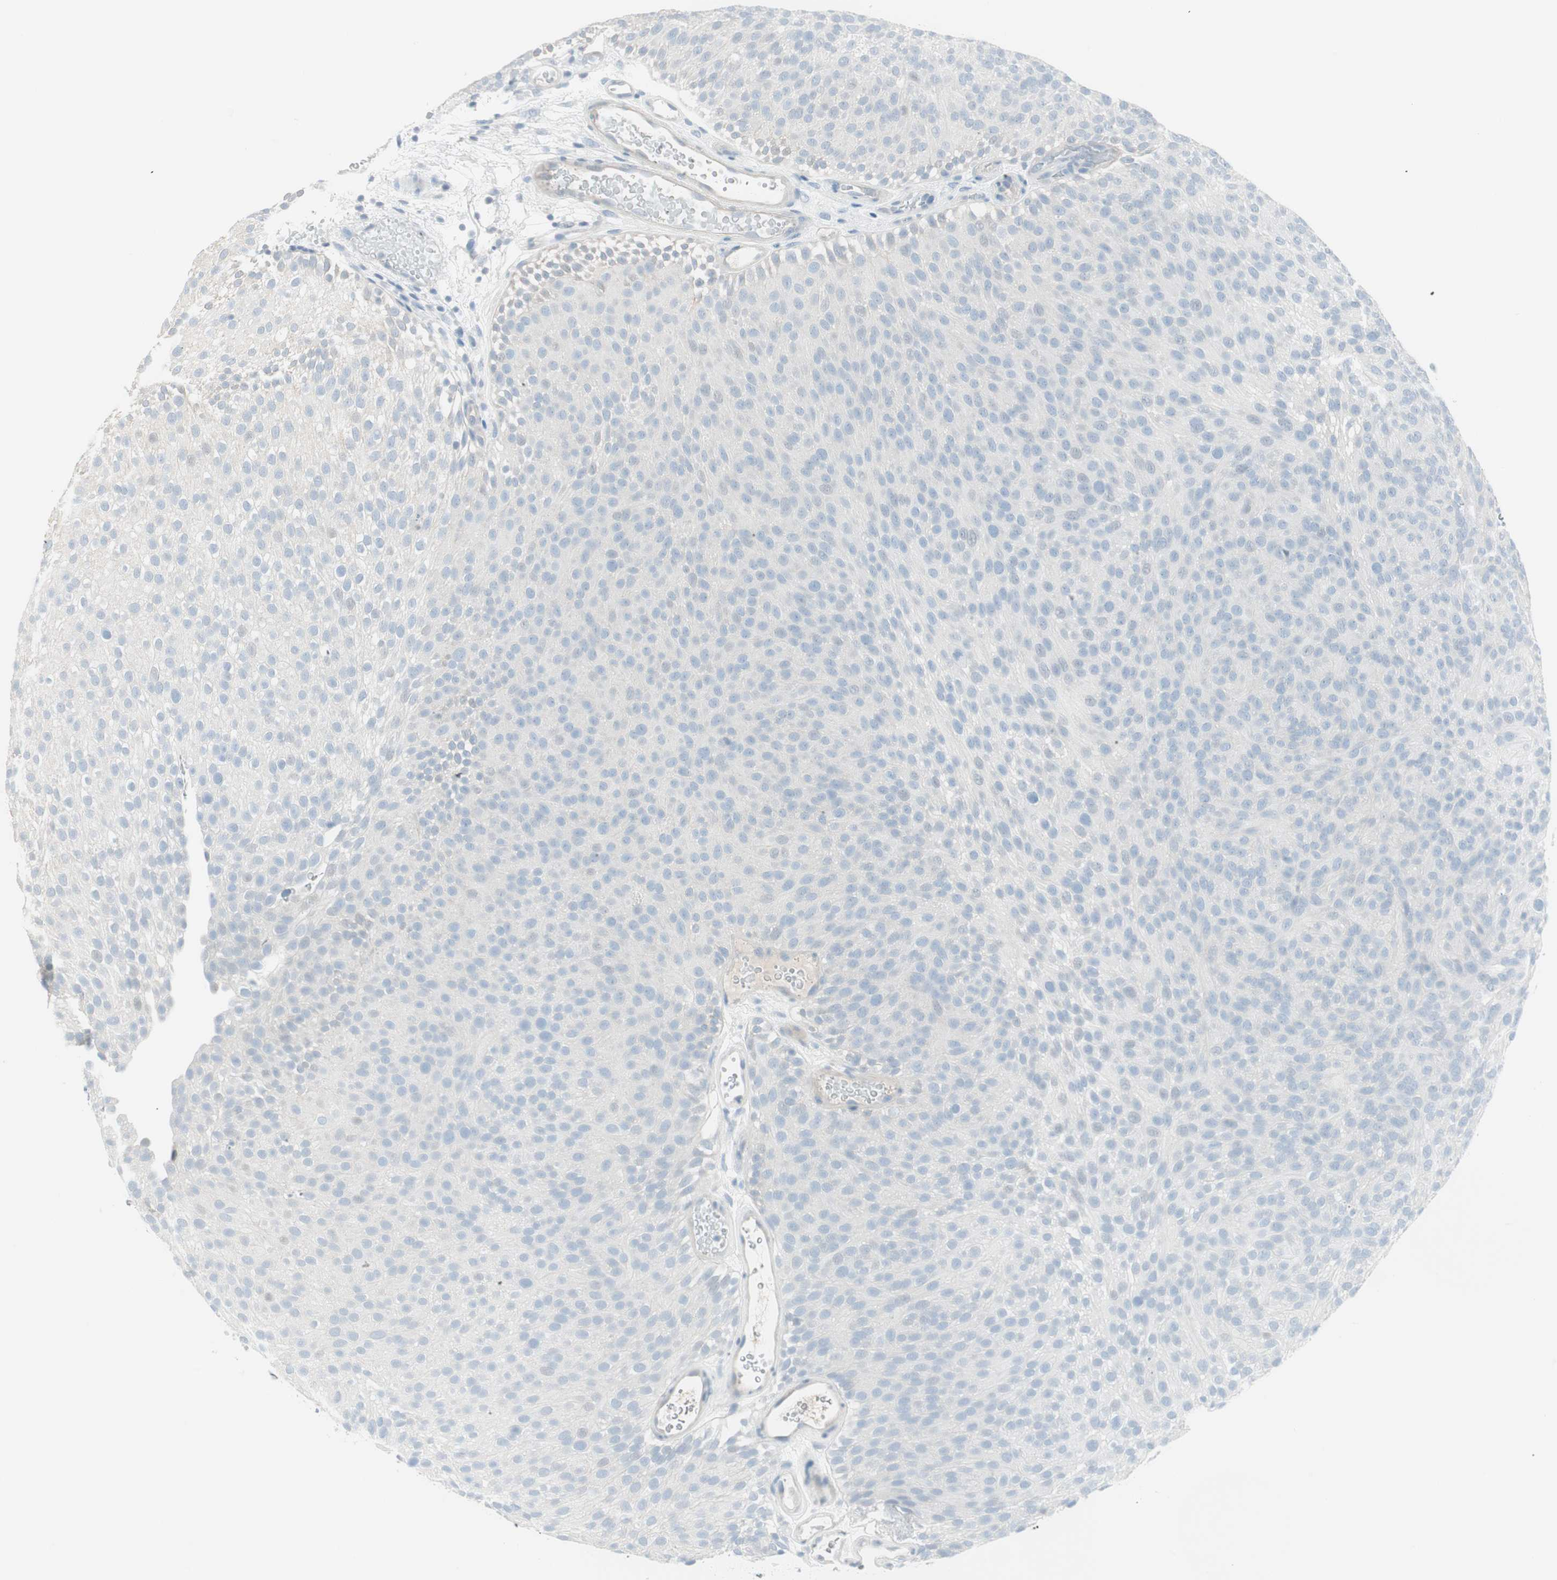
{"staining": {"intensity": "negative", "quantity": "none", "location": "none"}, "tissue": "urothelial cancer", "cell_type": "Tumor cells", "image_type": "cancer", "snomed": [{"axis": "morphology", "description": "Urothelial carcinoma, Low grade"}, {"axis": "topography", "description": "Urinary bladder"}], "caption": "Urothelial cancer stained for a protein using IHC reveals no expression tumor cells.", "gene": "ITLN2", "patient": {"sex": "male", "age": 78}}